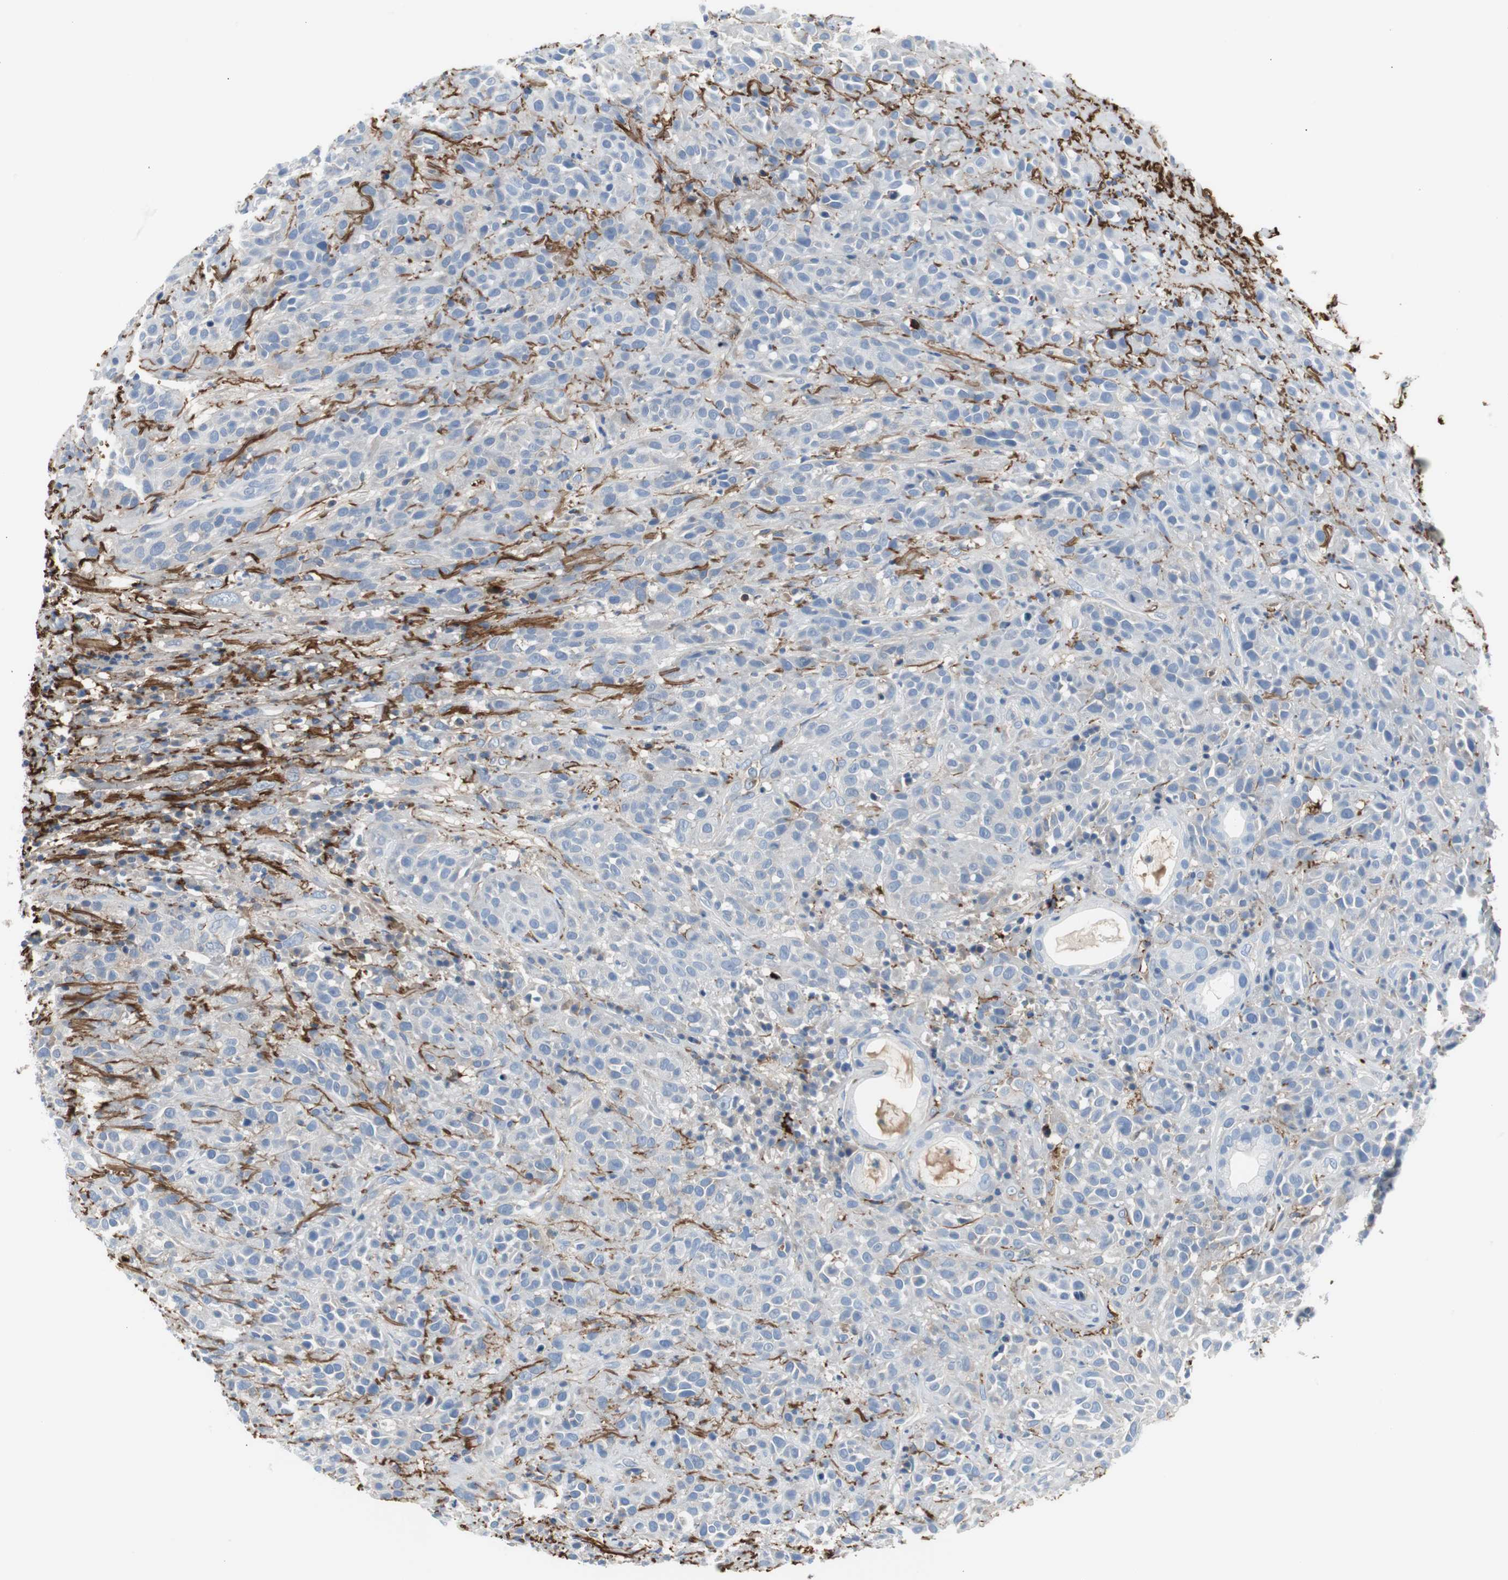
{"staining": {"intensity": "negative", "quantity": "none", "location": "none"}, "tissue": "head and neck cancer", "cell_type": "Tumor cells", "image_type": "cancer", "snomed": [{"axis": "morphology", "description": "Squamous cell carcinoma, NOS"}, {"axis": "topography", "description": "Head-Neck"}], "caption": "A high-resolution micrograph shows IHC staining of head and neck cancer (squamous cell carcinoma), which displays no significant positivity in tumor cells. The staining is performed using DAB (3,3'-diaminobenzidine) brown chromogen with nuclei counter-stained in using hematoxylin.", "gene": "APCS", "patient": {"sex": "male", "age": 62}}